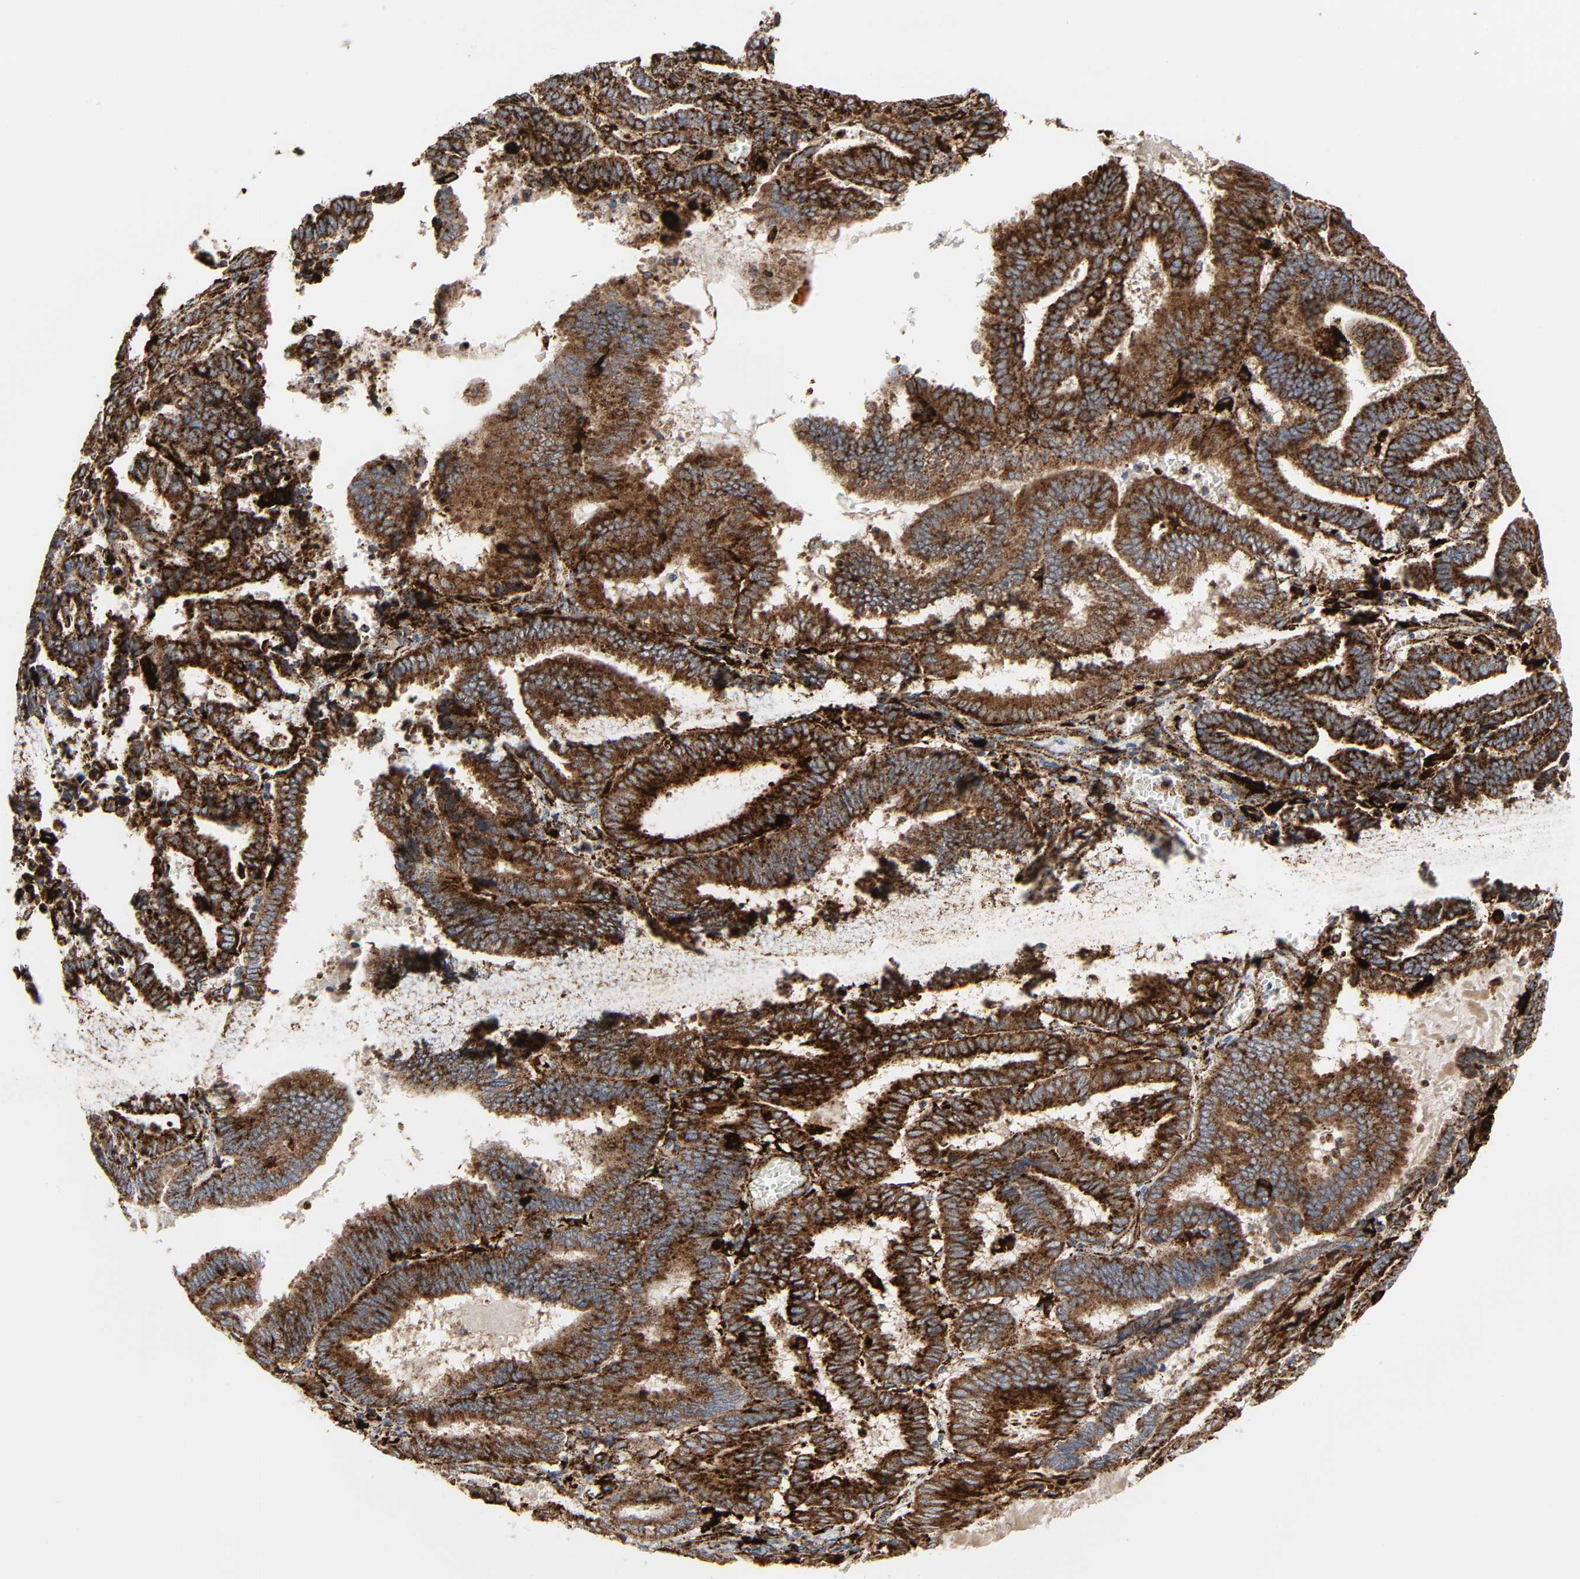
{"staining": {"intensity": "strong", "quantity": ">75%", "location": "cytoplasmic/membranous"}, "tissue": "endometrial cancer", "cell_type": "Tumor cells", "image_type": "cancer", "snomed": [{"axis": "morphology", "description": "Adenocarcinoma, NOS"}, {"axis": "topography", "description": "Uterus"}], "caption": "Immunohistochemical staining of human endometrial cancer exhibits strong cytoplasmic/membranous protein staining in about >75% of tumor cells. The staining was performed using DAB to visualize the protein expression in brown, while the nuclei were stained in blue with hematoxylin (Magnification: 20x).", "gene": "PSAP", "patient": {"sex": "female", "age": 83}}